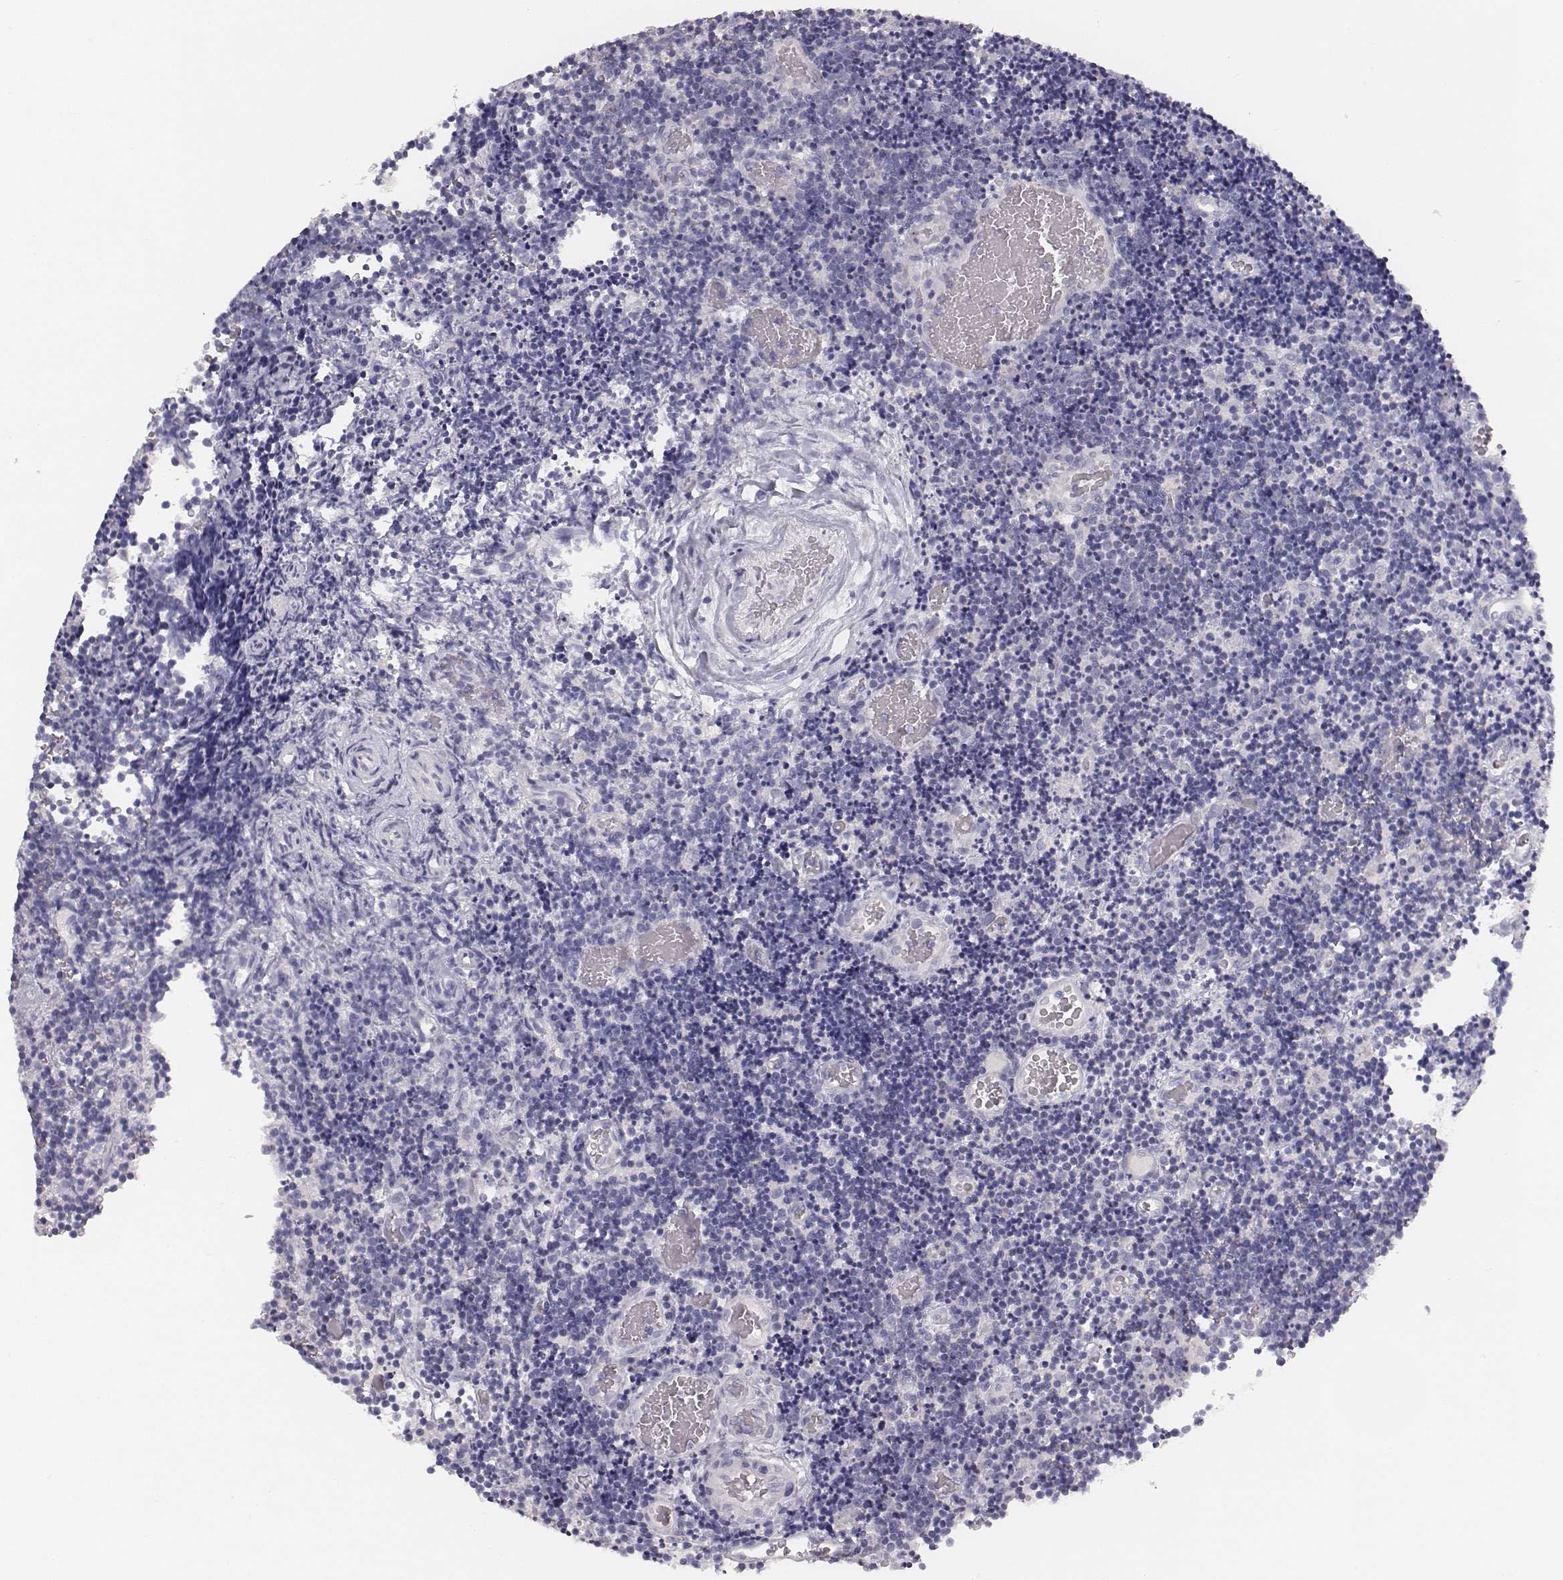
{"staining": {"intensity": "negative", "quantity": "none", "location": "none"}, "tissue": "lymphoma", "cell_type": "Tumor cells", "image_type": "cancer", "snomed": [{"axis": "morphology", "description": "Malignant lymphoma, non-Hodgkin's type, Low grade"}, {"axis": "topography", "description": "Brain"}], "caption": "This is an immunohistochemistry (IHC) micrograph of low-grade malignant lymphoma, non-Hodgkin's type. There is no staining in tumor cells.", "gene": "MYH6", "patient": {"sex": "female", "age": 66}}